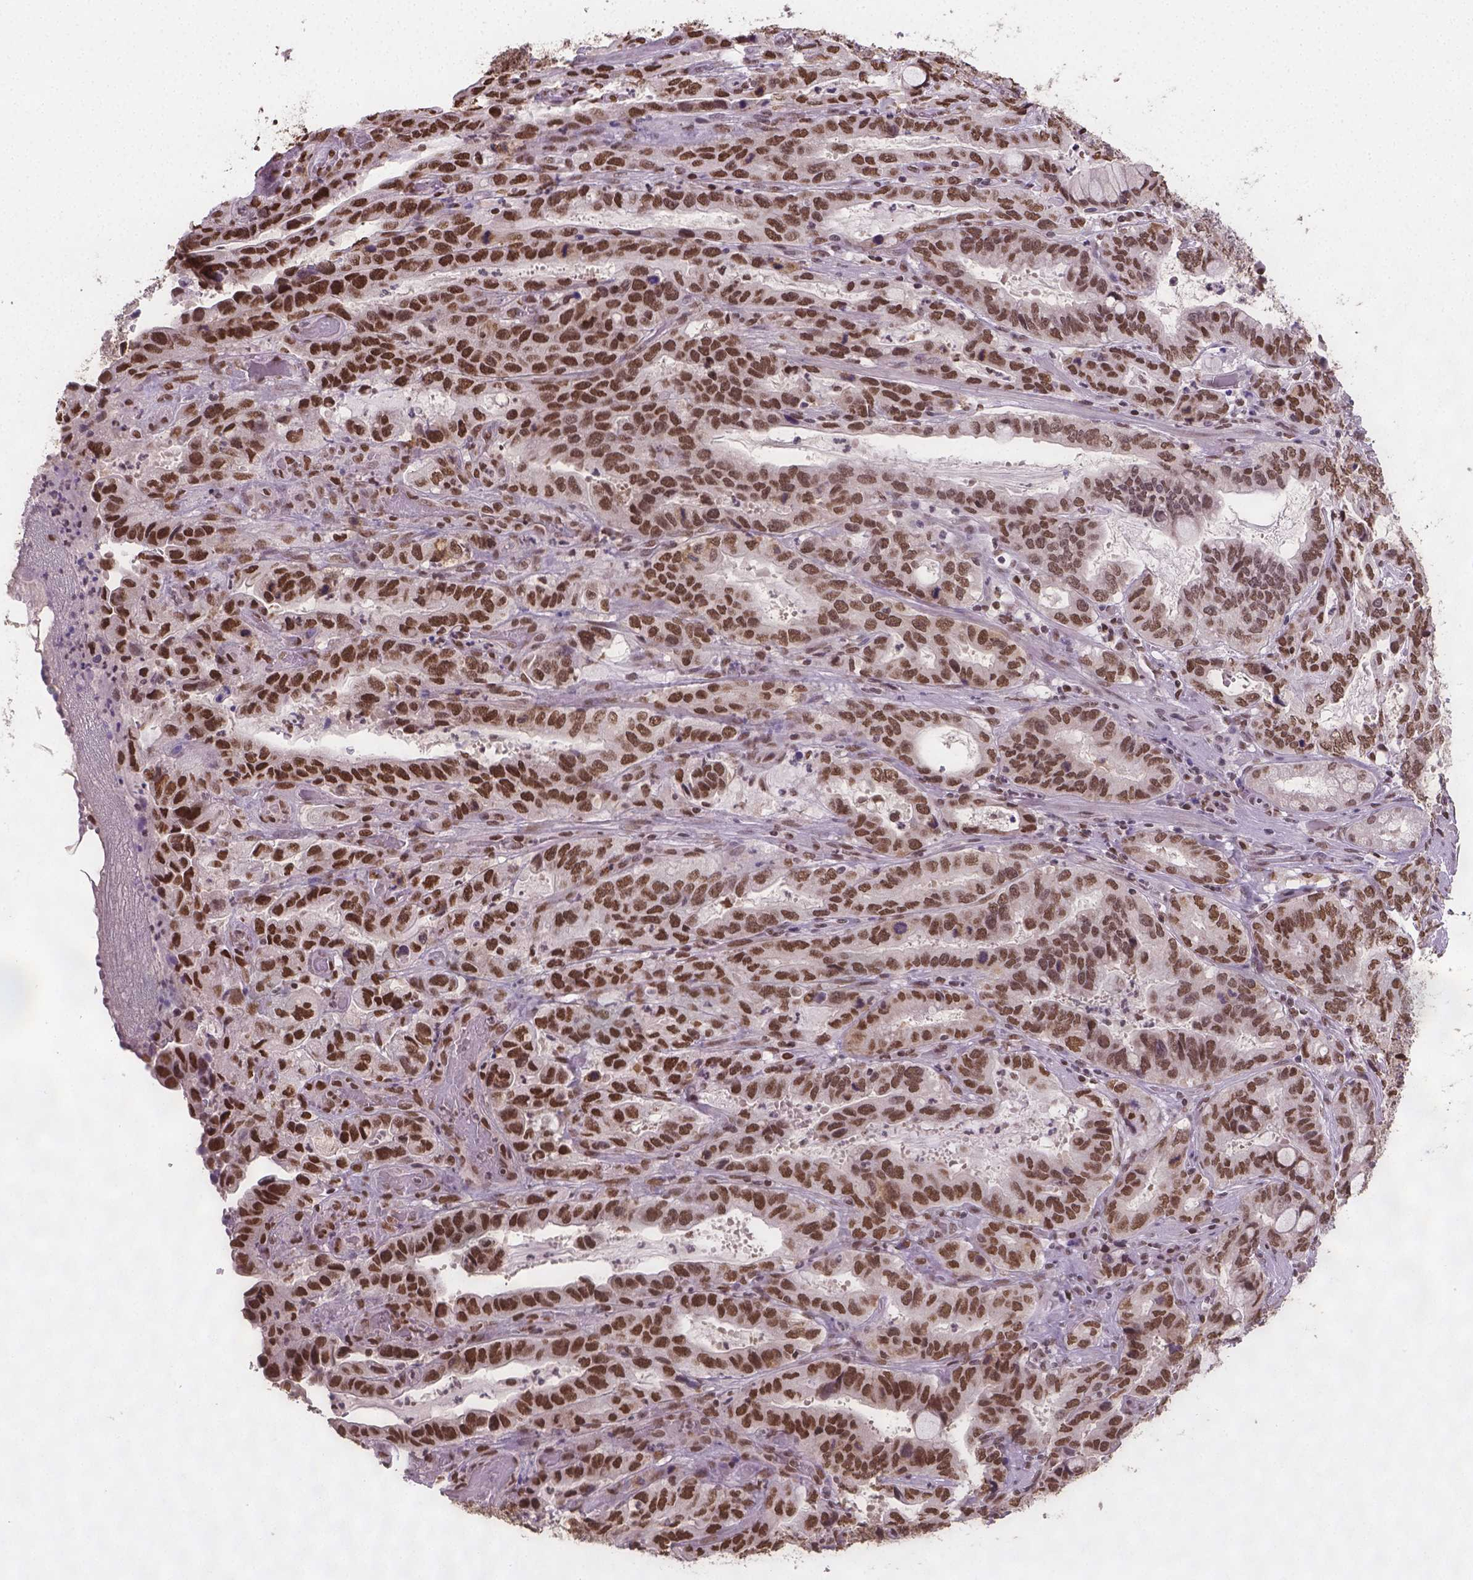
{"staining": {"intensity": "moderate", "quantity": ">75%", "location": "nuclear"}, "tissue": "stomach cancer", "cell_type": "Tumor cells", "image_type": "cancer", "snomed": [{"axis": "morphology", "description": "Adenocarcinoma, NOS"}, {"axis": "topography", "description": "Stomach, lower"}], "caption": "Adenocarcinoma (stomach) stained with DAB immunohistochemistry reveals medium levels of moderate nuclear expression in approximately >75% of tumor cells.", "gene": "FANCE", "patient": {"sex": "female", "age": 76}}